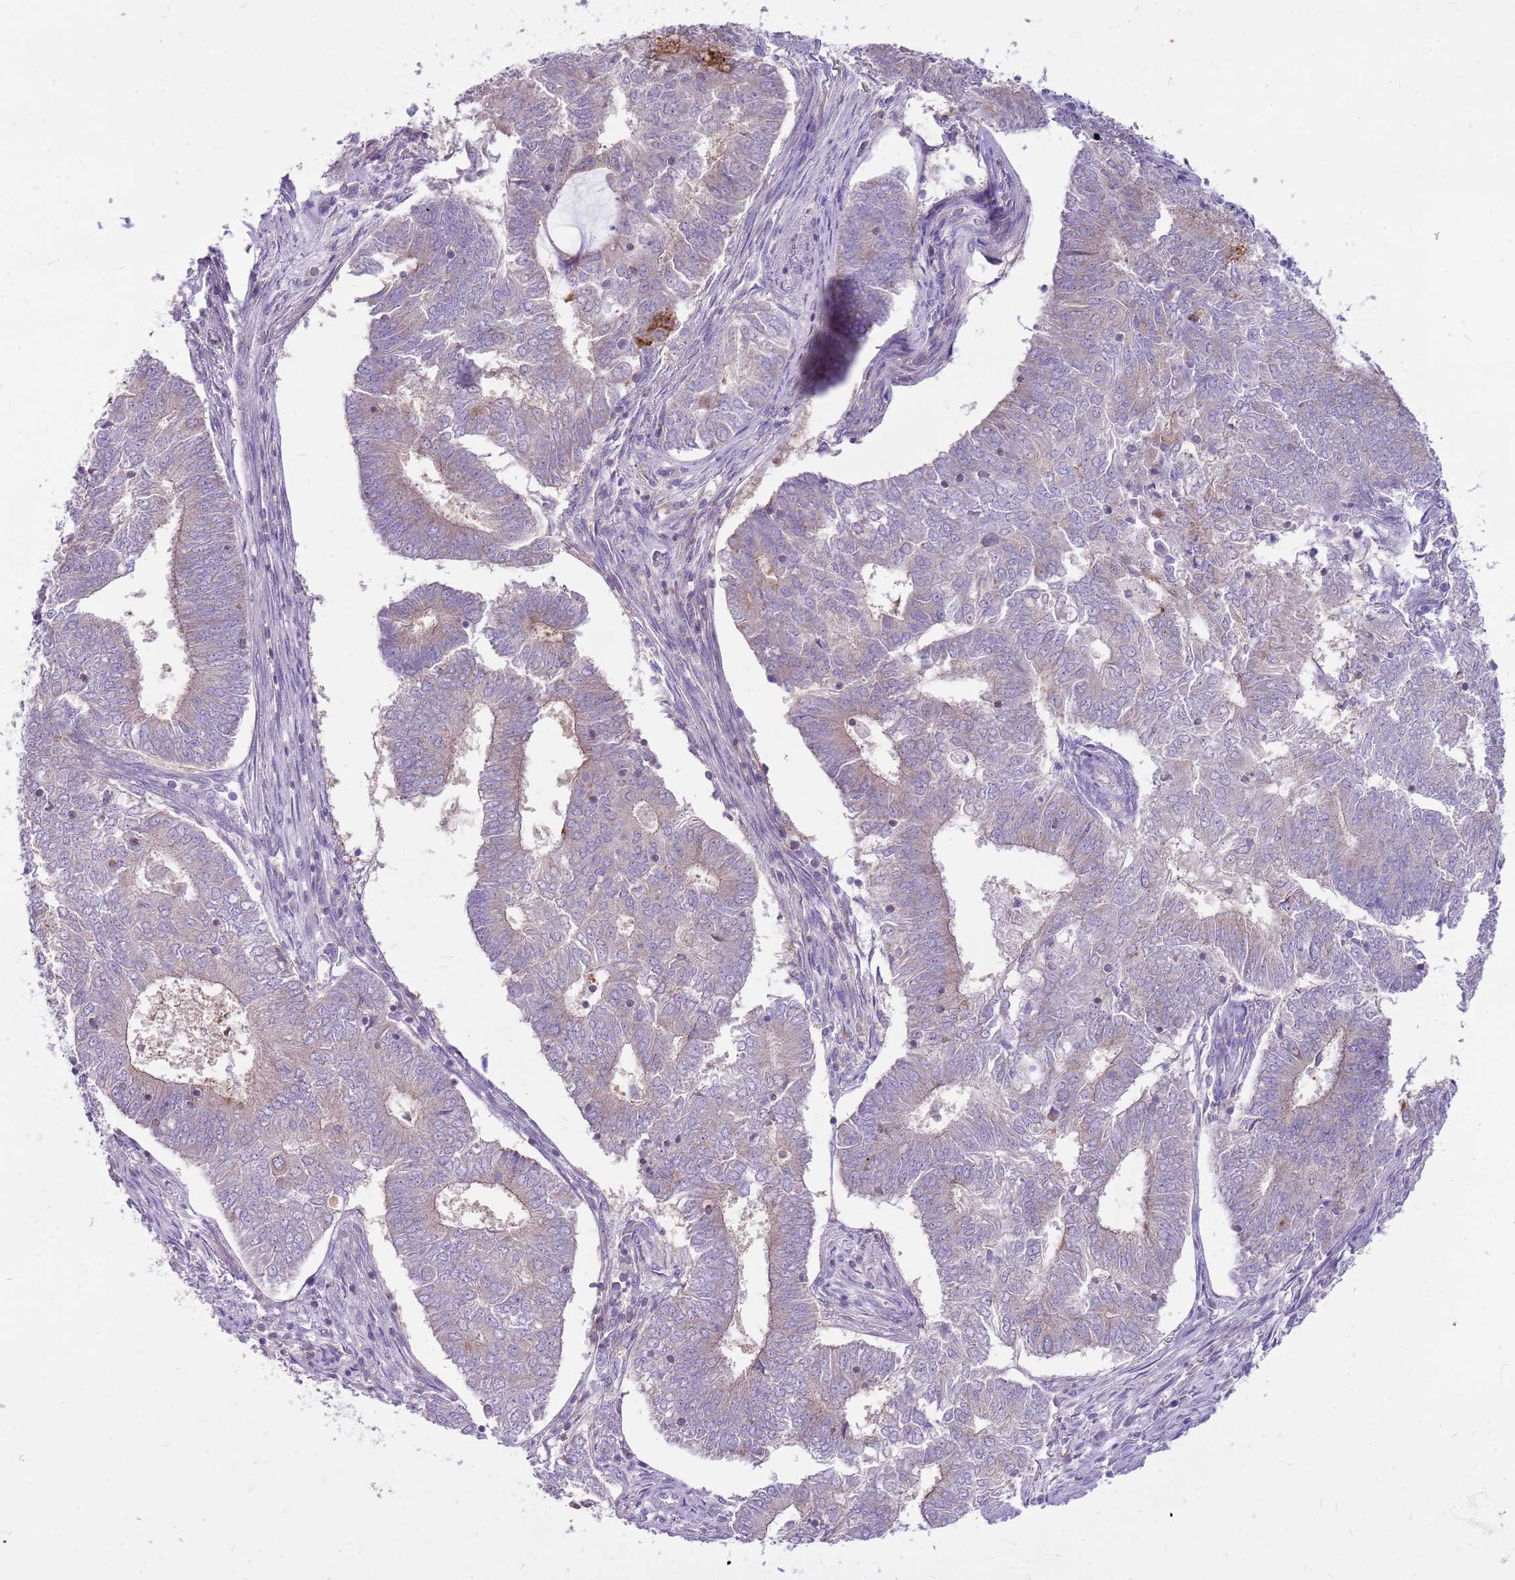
{"staining": {"intensity": "weak", "quantity": "<25%", "location": "cytoplasmic/membranous"}, "tissue": "endometrial cancer", "cell_type": "Tumor cells", "image_type": "cancer", "snomed": [{"axis": "morphology", "description": "Adenocarcinoma, NOS"}, {"axis": "topography", "description": "Endometrium"}], "caption": "This is an IHC histopathology image of human adenocarcinoma (endometrial). There is no staining in tumor cells.", "gene": "WDR90", "patient": {"sex": "female", "age": 62}}